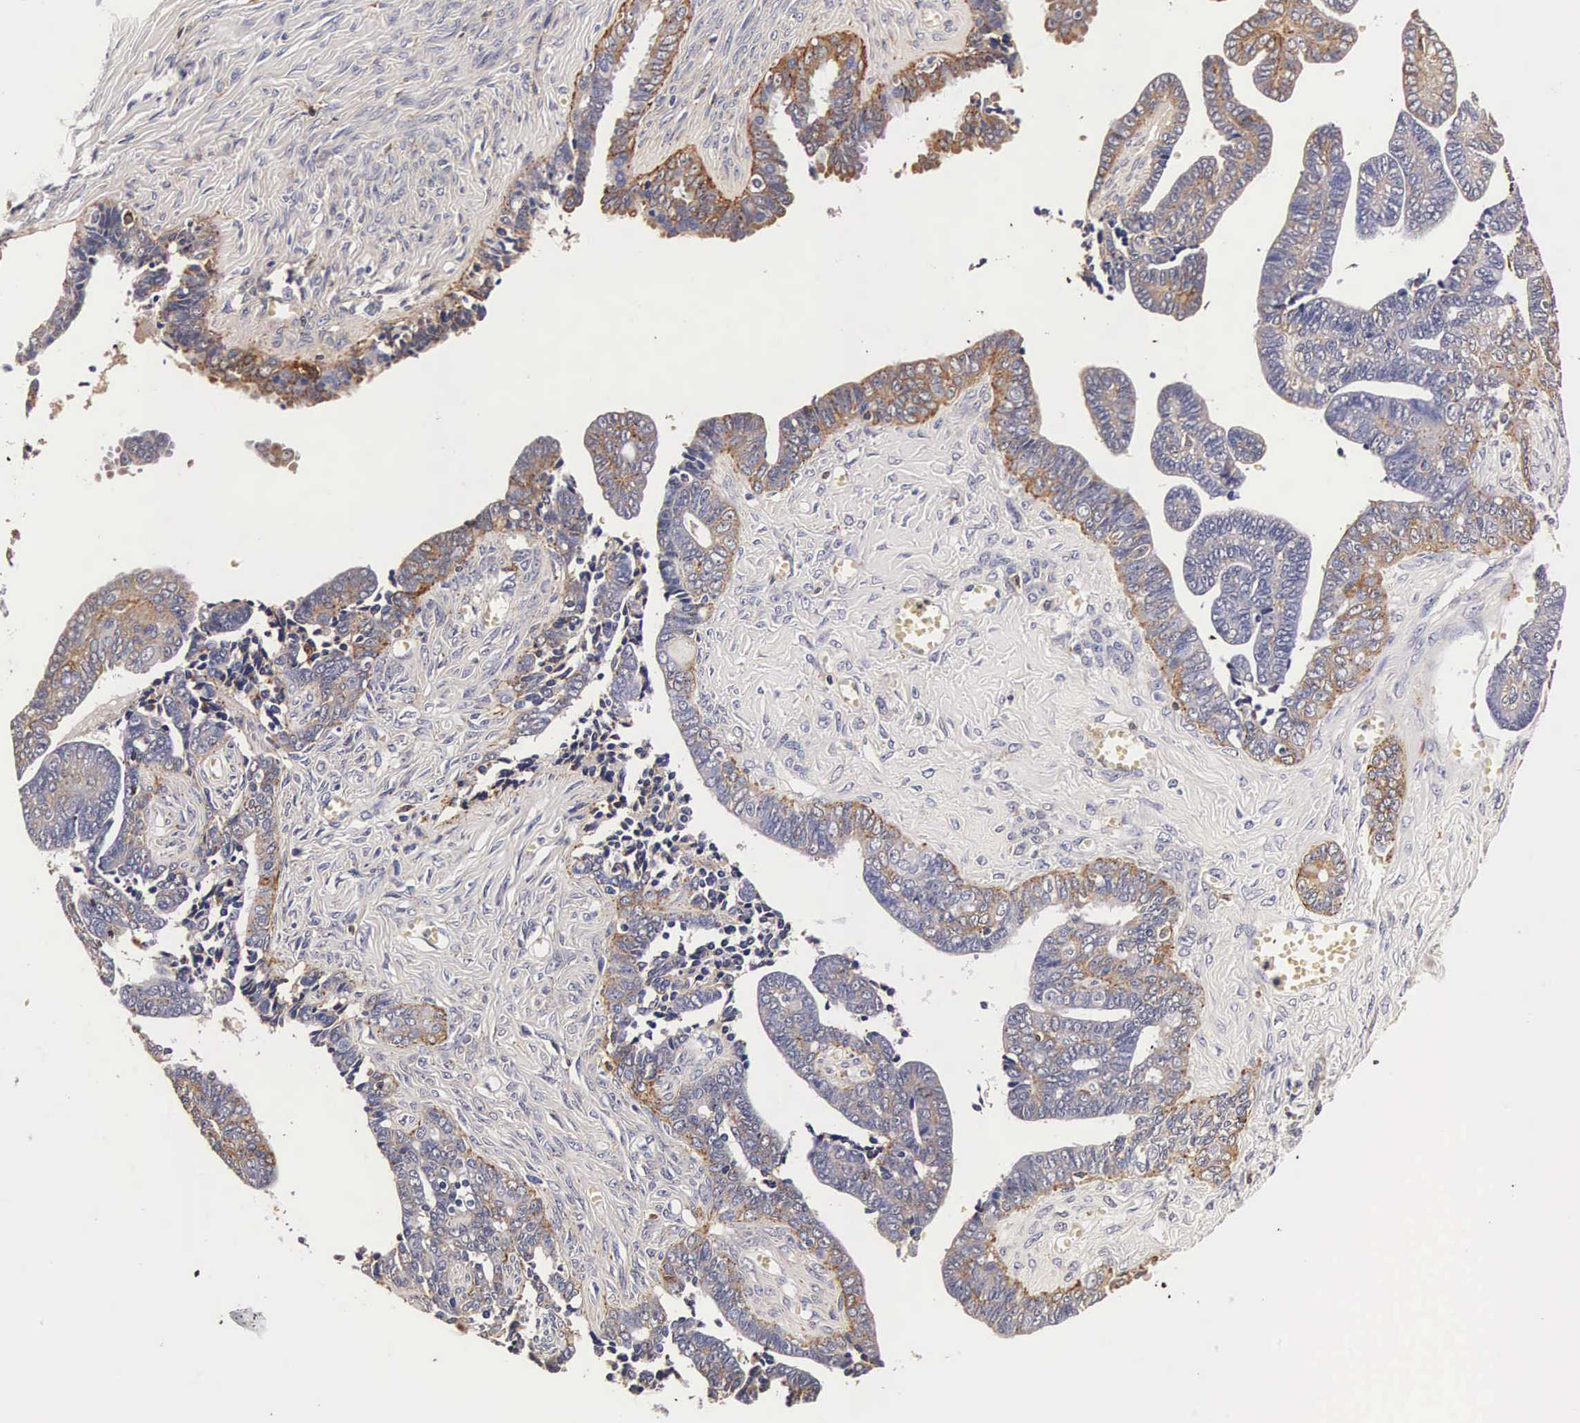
{"staining": {"intensity": "moderate", "quantity": "25%-75%", "location": "cytoplasmic/membranous"}, "tissue": "ovarian cancer", "cell_type": "Tumor cells", "image_type": "cancer", "snomed": [{"axis": "morphology", "description": "Cystadenocarcinoma, serous, NOS"}, {"axis": "topography", "description": "Ovary"}], "caption": "A medium amount of moderate cytoplasmic/membranous expression is appreciated in approximately 25%-75% of tumor cells in serous cystadenocarcinoma (ovarian) tissue. The staining was performed using DAB (3,3'-diaminobenzidine) to visualize the protein expression in brown, while the nuclei were stained in blue with hematoxylin (Magnification: 20x).", "gene": "CTSB", "patient": {"sex": "female", "age": 71}}